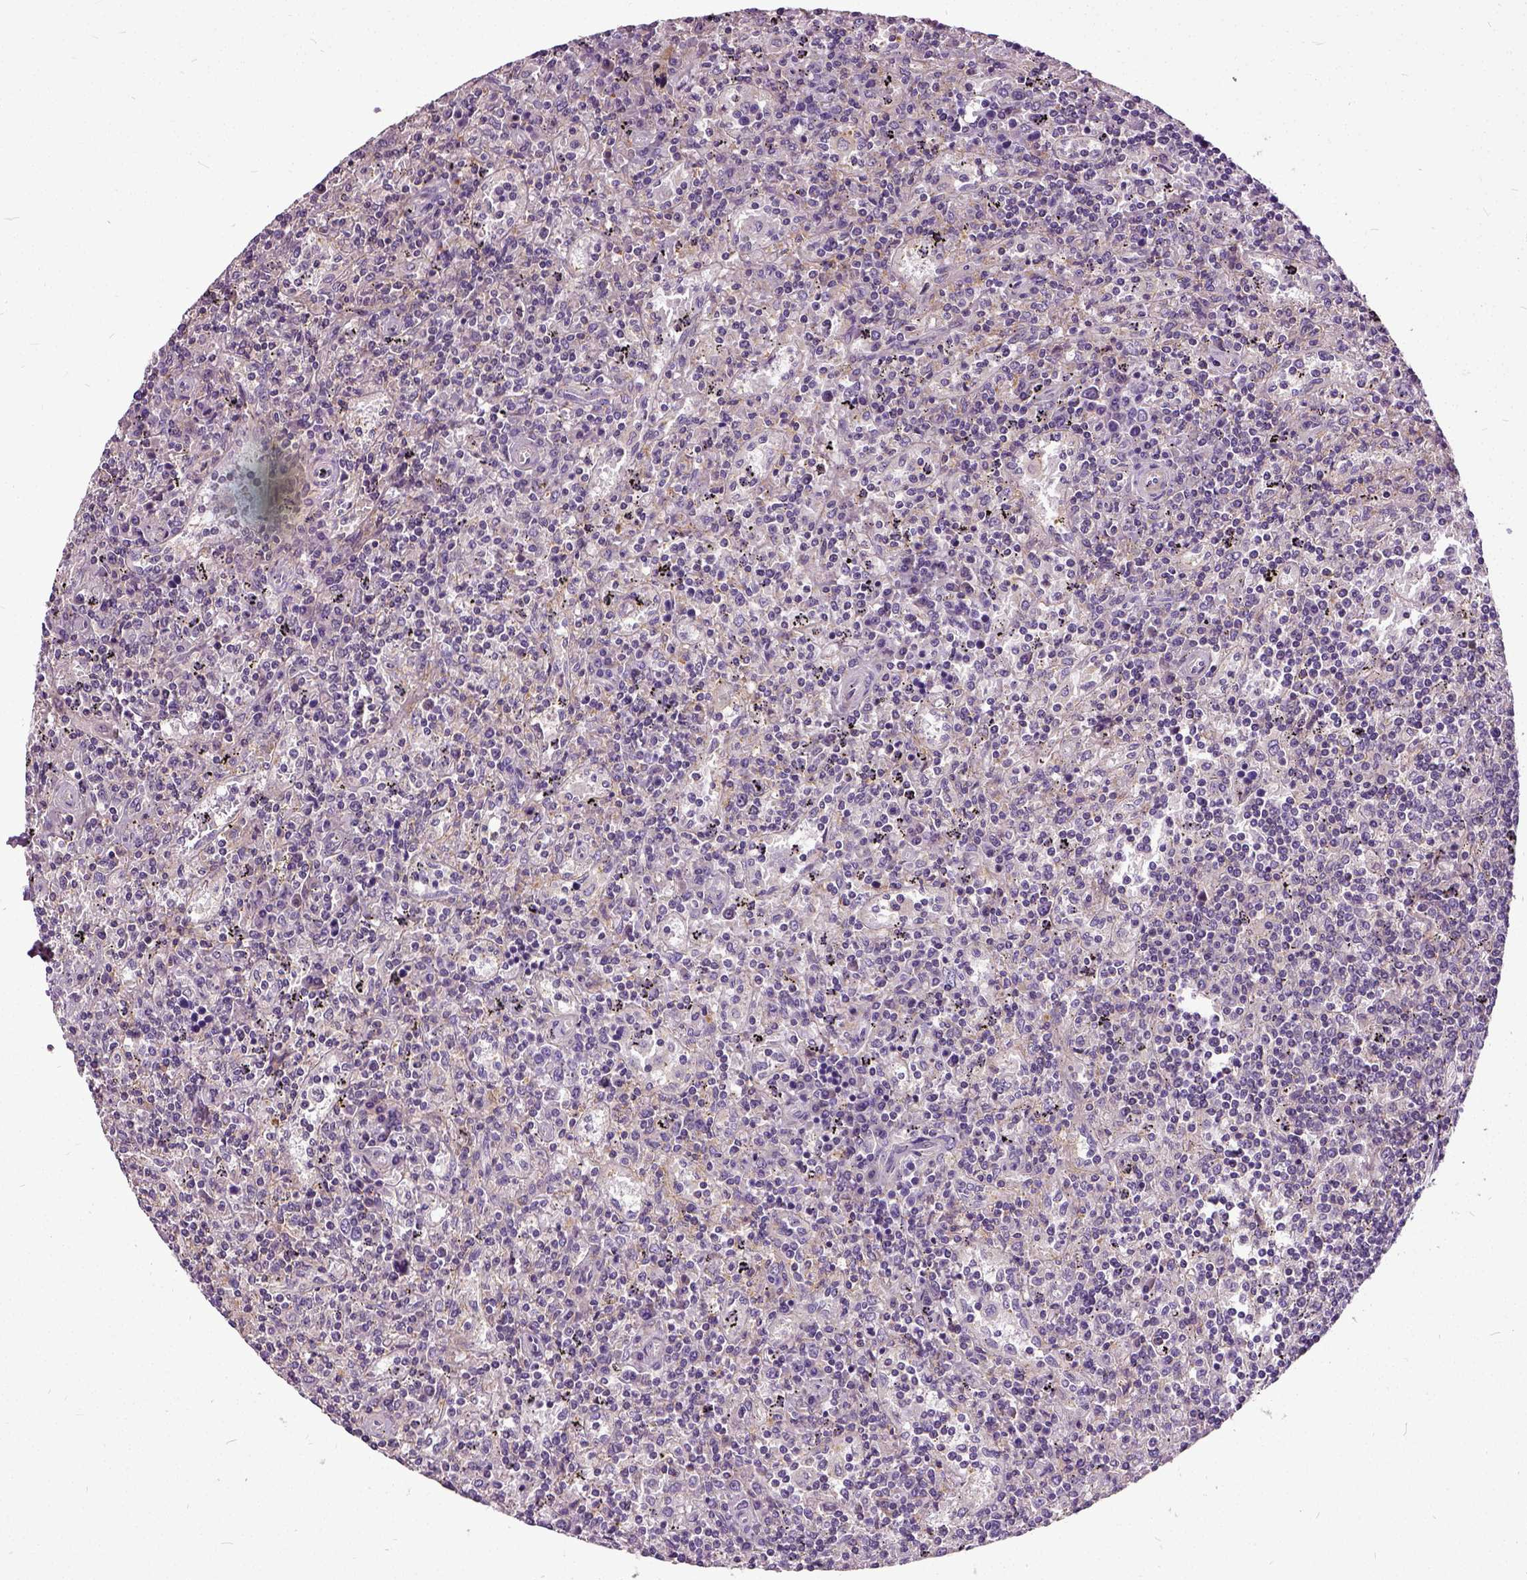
{"staining": {"intensity": "negative", "quantity": "none", "location": "none"}, "tissue": "lymphoma", "cell_type": "Tumor cells", "image_type": "cancer", "snomed": [{"axis": "morphology", "description": "Malignant lymphoma, non-Hodgkin's type, Low grade"}, {"axis": "topography", "description": "Spleen"}], "caption": "This is an immunohistochemistry histopathology image of human low-grade malignant lymphoma, non-Hodgkin's type. There is no expression in tumor cells.", "gene": "ILRUN", "patient": {"sex": "male", "age": 62}}